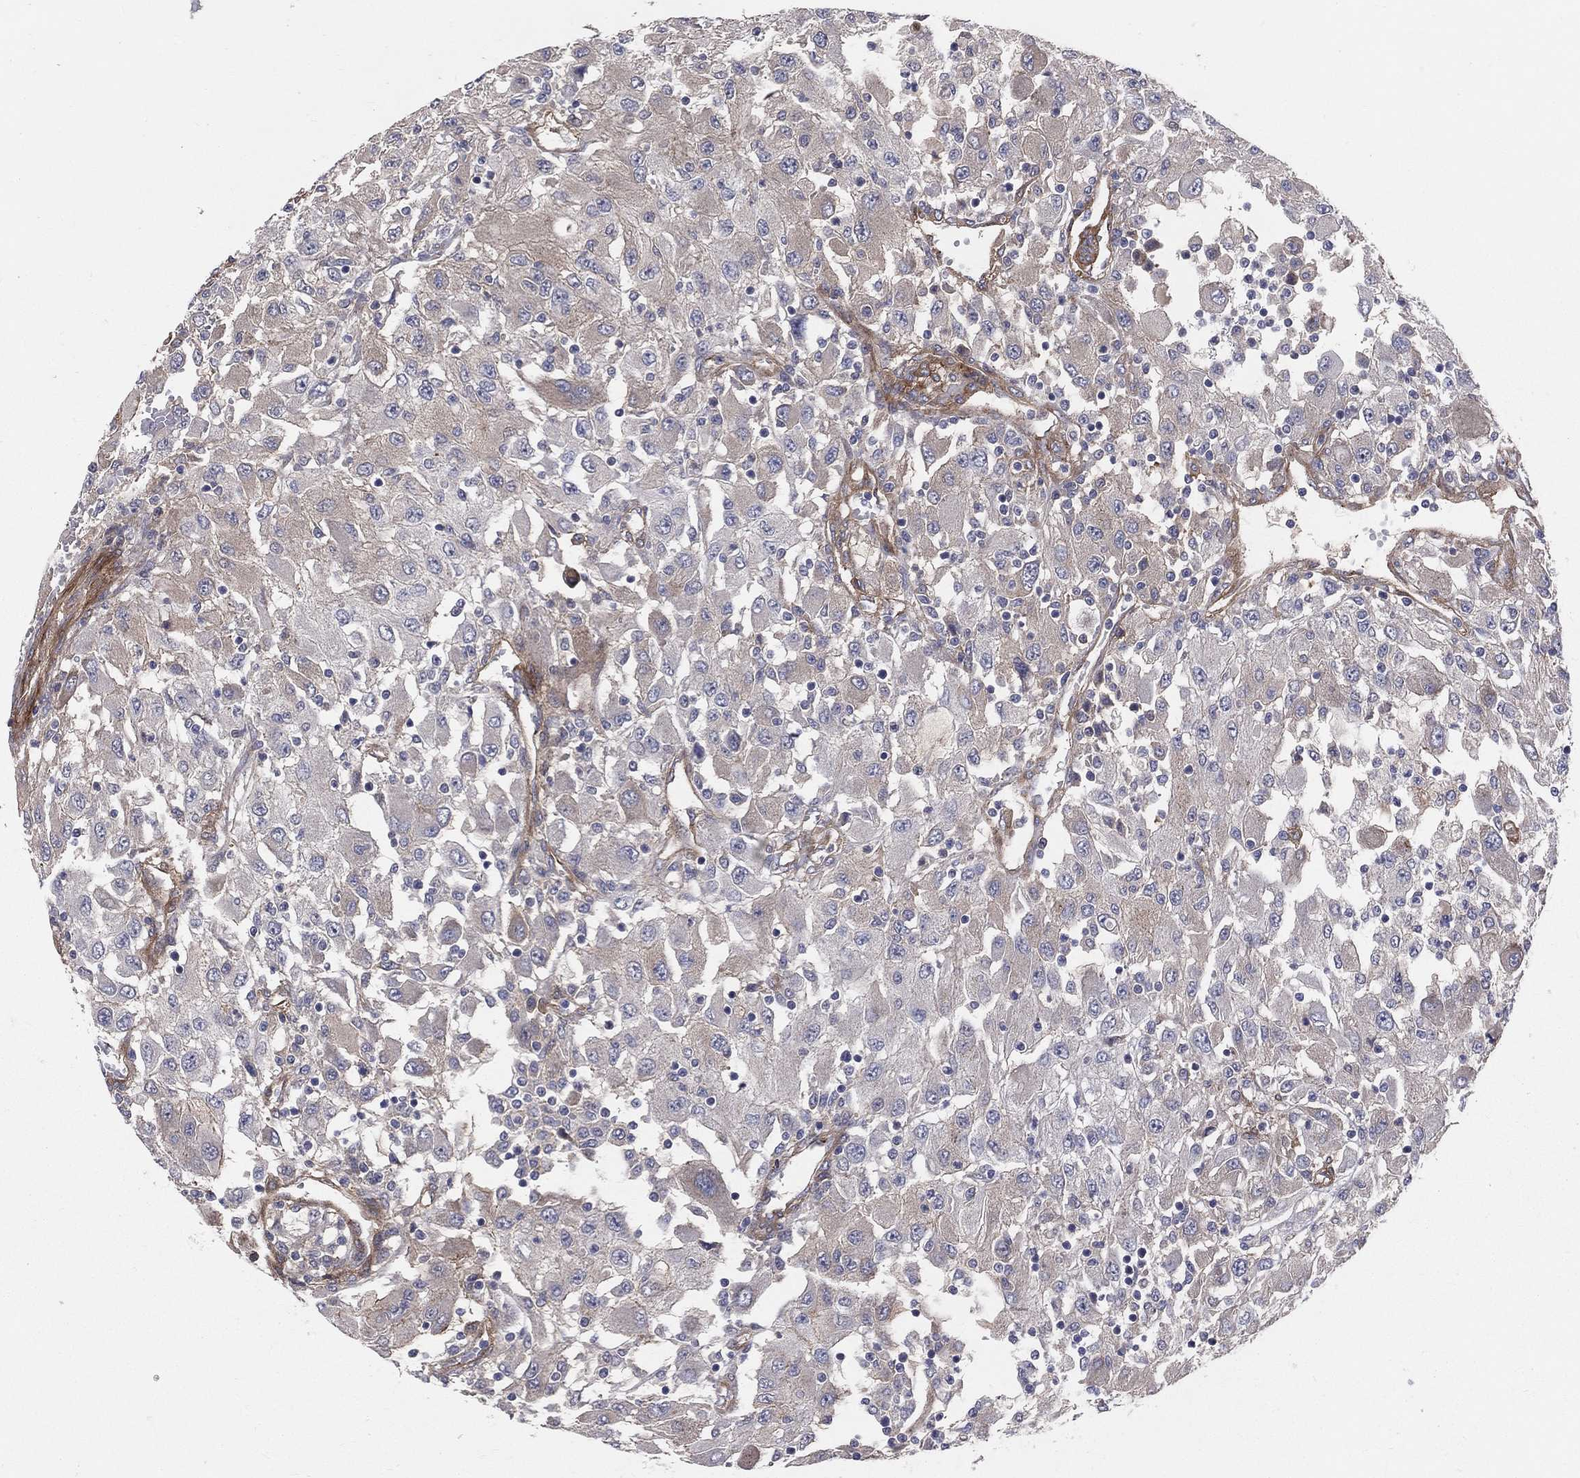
{"staining": {"intensity": "weak", "quantity": "<25%", "location": "cytoplasmic/membranous"}, "tissue": "renal cancer", "cell_type": "Tumor cells", "image_type": "cancer", "snomed": [{"axis": "morphology", "description": "Adenocarcinoma, NOS"}, {"axis": "topography", "description": "Kidney"}], "caption": "Renal cancer (adenocarcinoma) was stained to show a protein in brown. There is no significant positivity in tumor cells. Nuclei are stained in blue.", "gene": "ENTPD1", "patient": {"sex": "female", "age": 67}}